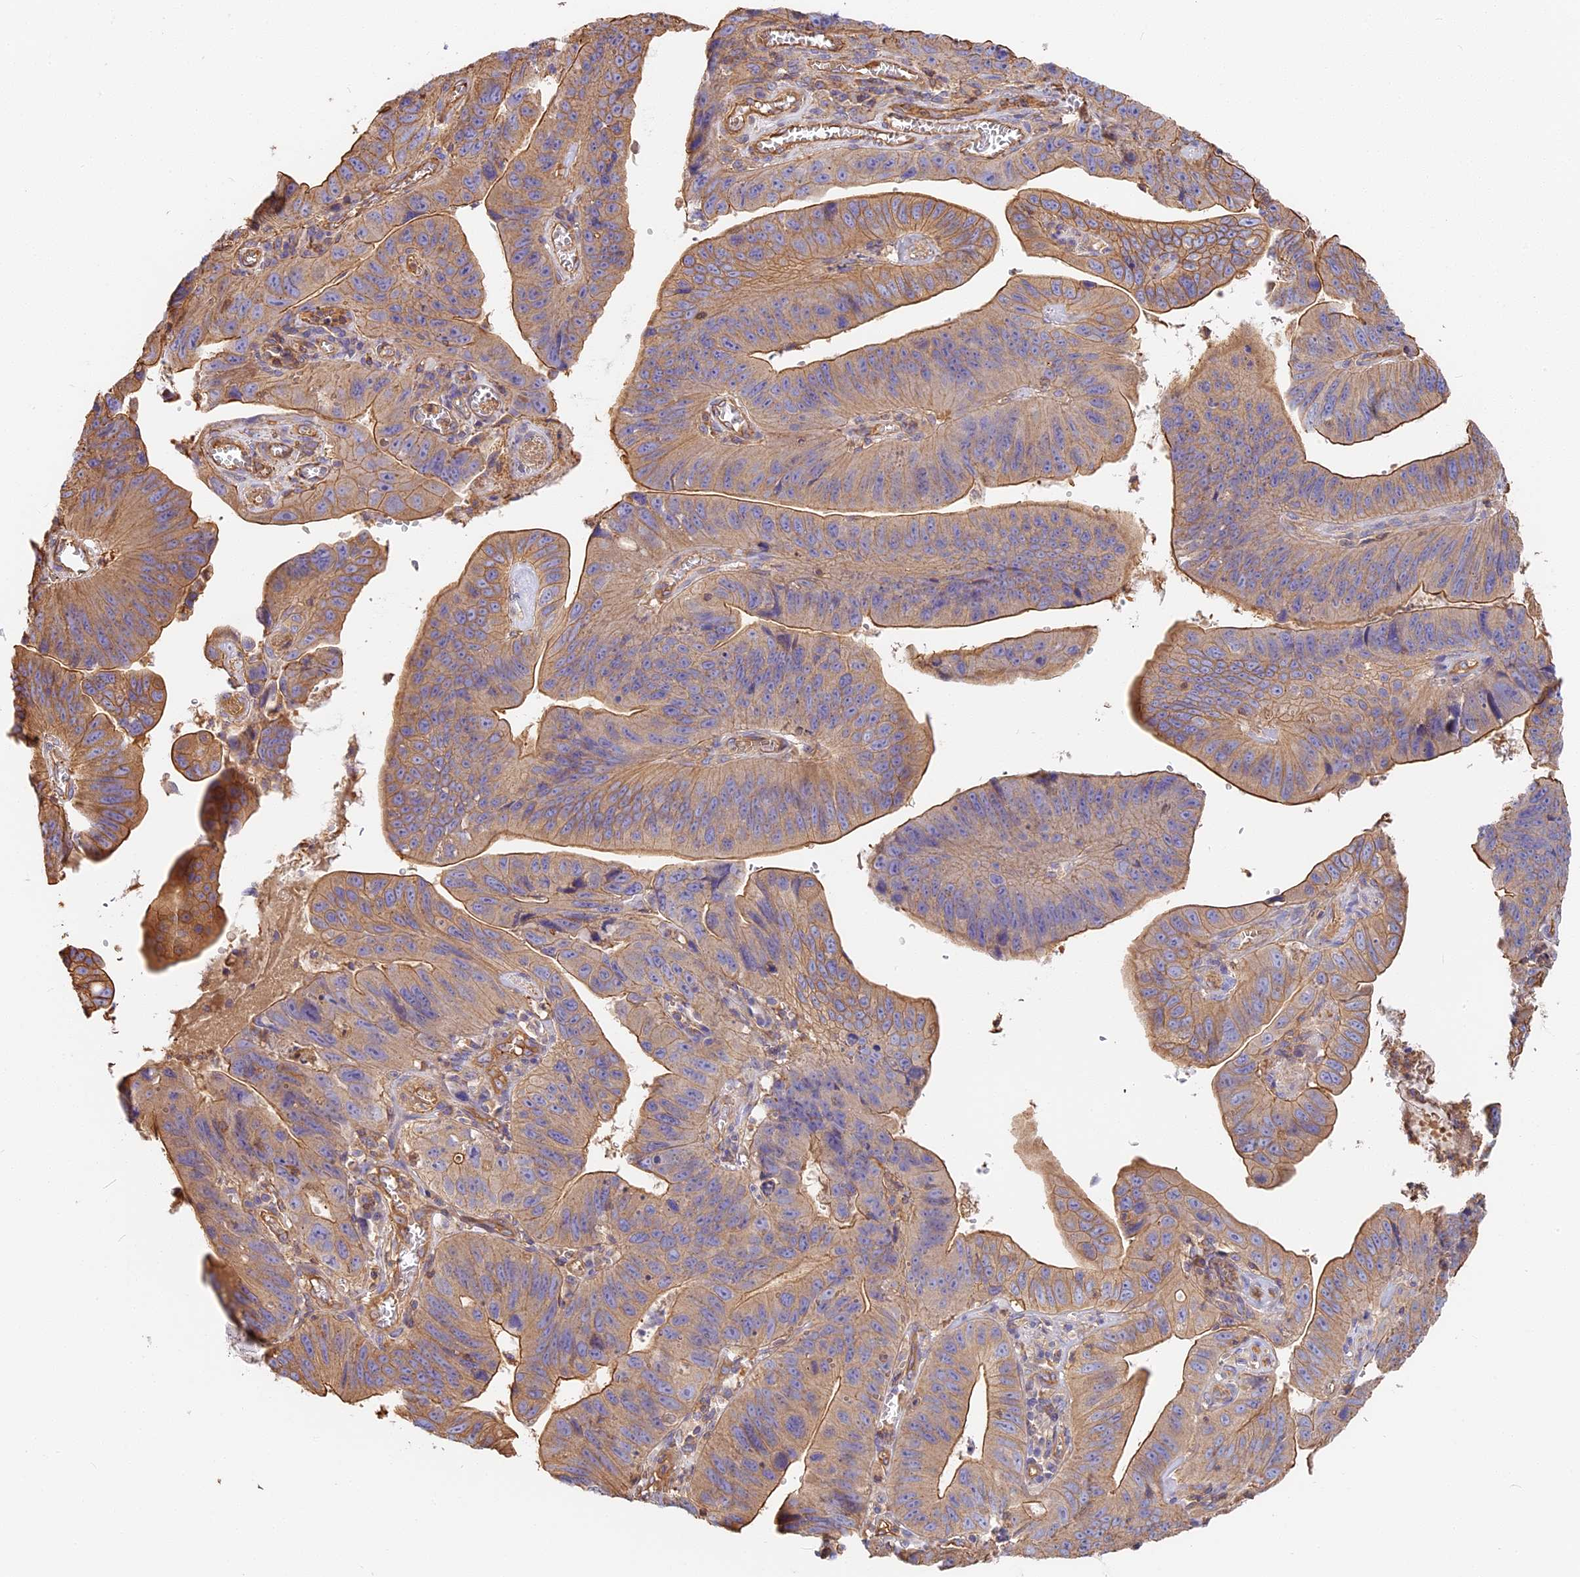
{"staining": {"intensity": "moderate", "quantity": ">75%", "location": "cytoplasmic/membranous"}, "tissue": "stomach cancer", "cell_type": "Tumor cells", "image_type": "cancer", "snomed": [{"axis": "morphology", "description": "Adenocarcinoma, NOS"}, {"axis": "topography", "description": "Stomach"}], "caption": "Brown immunohistochemical staining in stomach cancer reveals moderate cytoplasmic/membranous expression in approximately >75% of tumor cells.", "gene": "VPS18", "patient": {"sex": "male", "age": 59}}